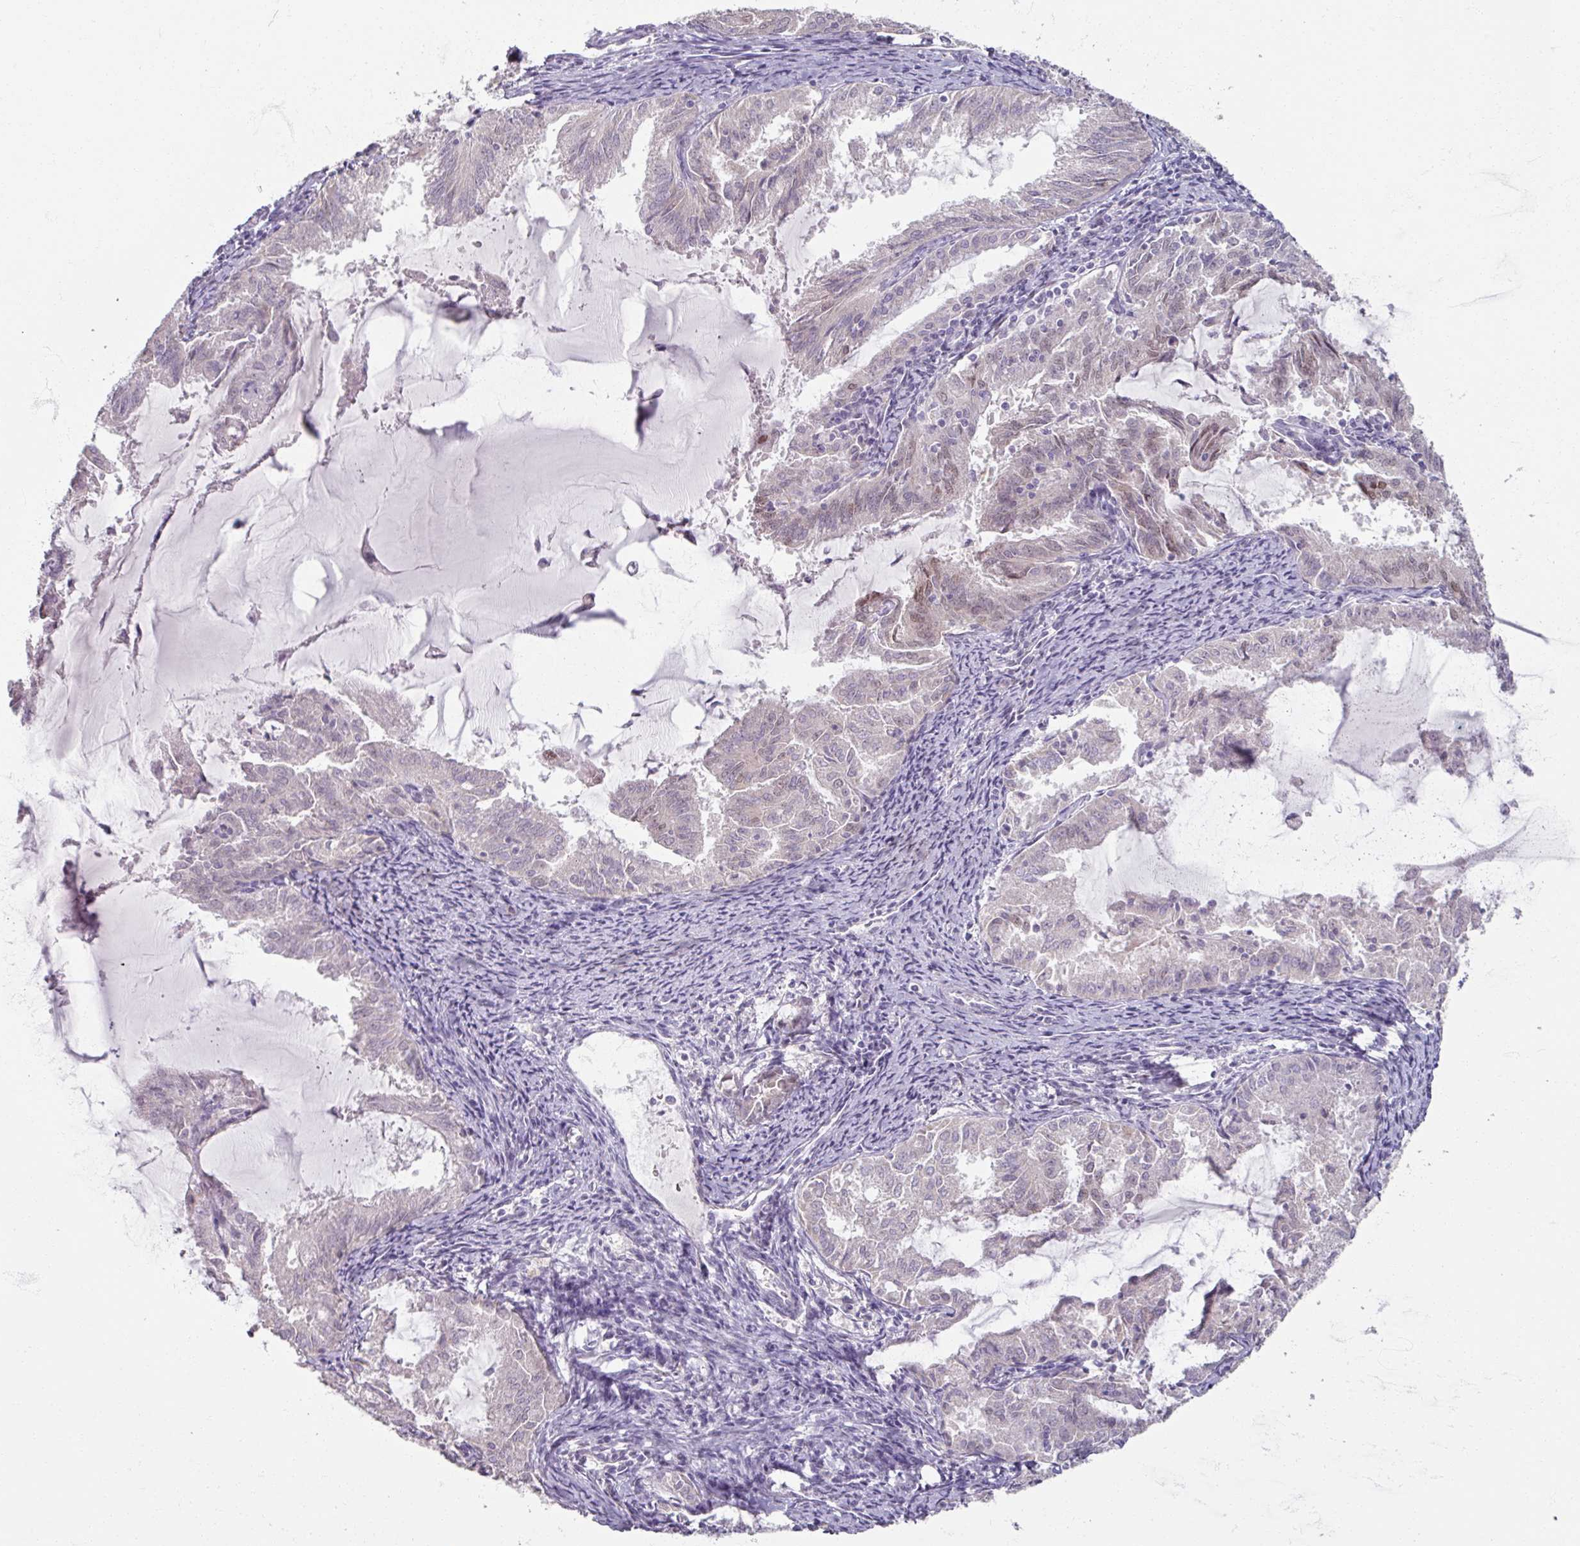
{"staining": {"intensity": "weak", "quantity": "<25%", "location": "nuclear"}, "tissue": "endometrial cancer", "cell_type": "Tumor cells", "image_type": "cancer", "snomed": [{"axis": "morphology", "description": "Adenocarcinoma, NOS"}, {"axis": "topography", "description": "Endometrium"}], "caption": "IHC of endometrial cancer reveals no positivity in tumor cells.", "gene": "SOX11", "patient": {"sex": "female", "age": 70}}